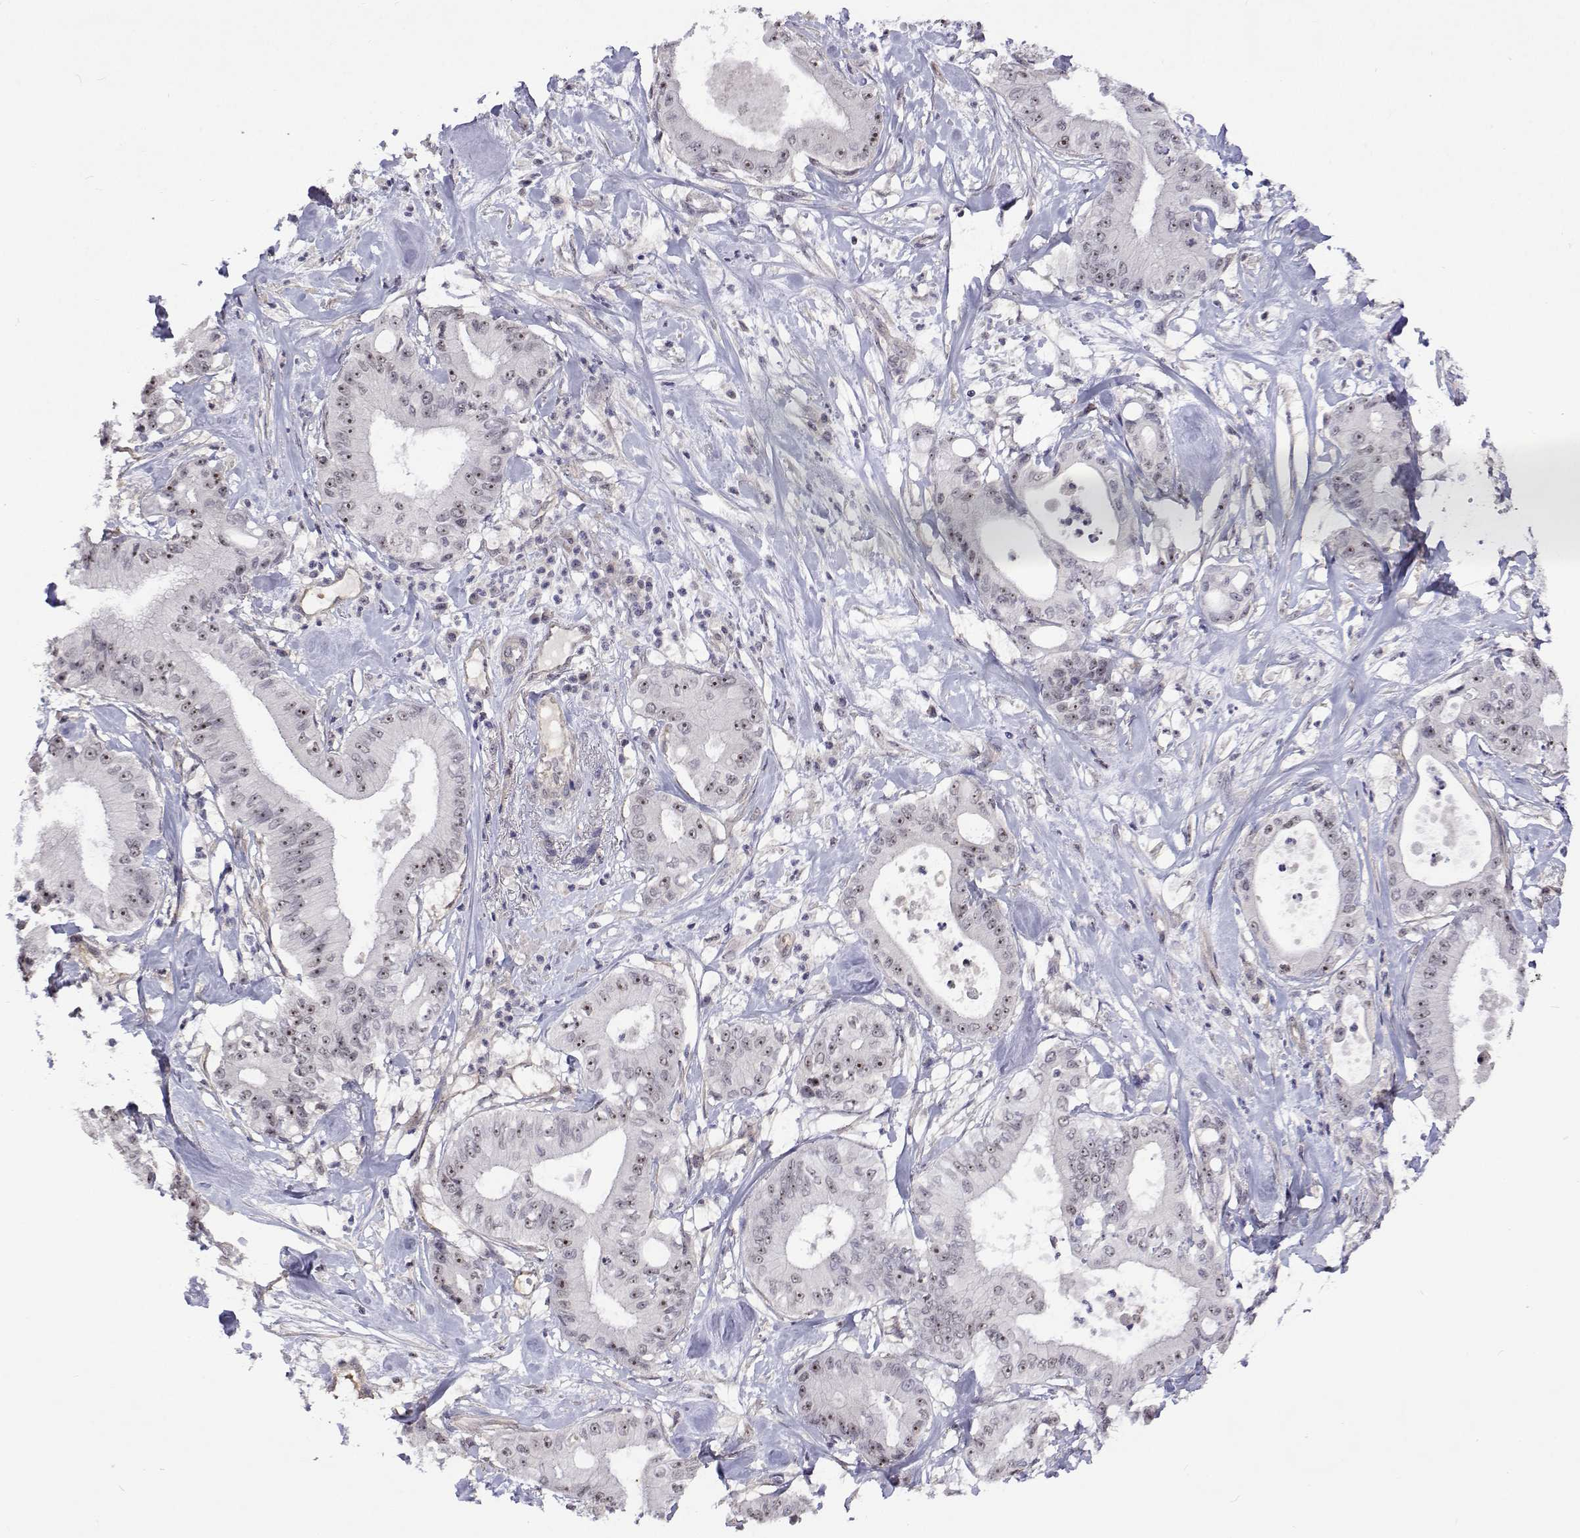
{"staining": {"intensity": "weak", "quantity": "25%-75%", "location": "nuclear"}, "tissue": "pancreatic cancer", "cell_type": "Tumor cells", "image_type": "cancer", "snomed": [{"axis": "morphology", "description": "Adenocarcinoma, NOS"}, {"axis": "topography", "description": "Pancreas"}], "caption": "Immunohistochemical staining of human pancreatic cancer shows low levels of weak nuclear staining in approximately 25%-75% of tumor cells.", "gene": "NHP2", "patient": {"sex": "male", "age": 71}}